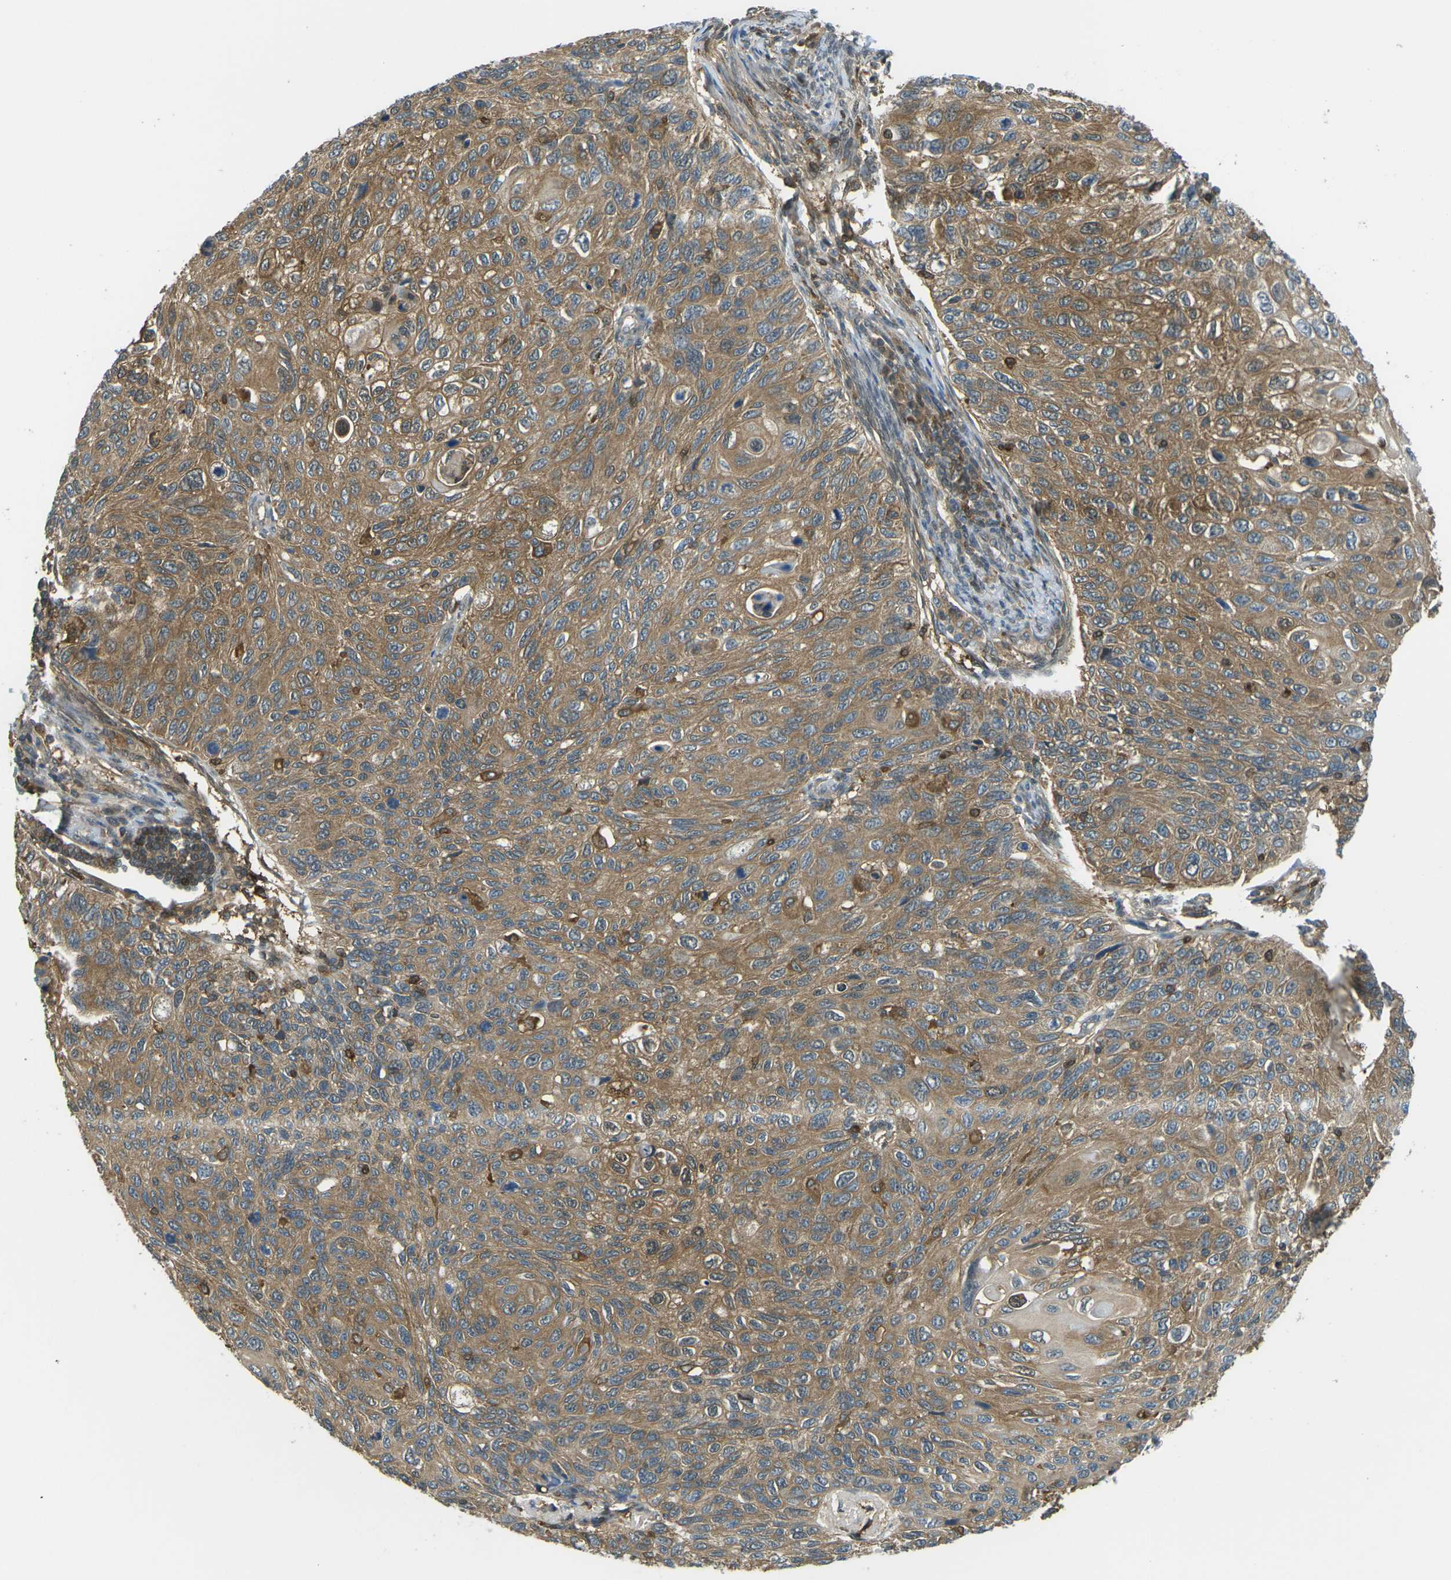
{"staining": {"intensity": "moderate", "quantity": ">75%", "location": "cytoplasmic/membranous"}, "tissue": "cervical cancer", "cell_type": "Tumor cells", "image_type": "cancer", "snomed": [{"axis": "morphology", "description": "Squamous cell carcinoma, NOS"}, {"axis": "topography", "description": "Cervix"}], "caption": "Cervical cancer stained for a protein (brown) reveals moderate cytoplasmic/membranous positive positivity in approximately >75% of tumor cells.", "gene": "PIEZO2", "patient": {"sex": "female", "age": 70}}